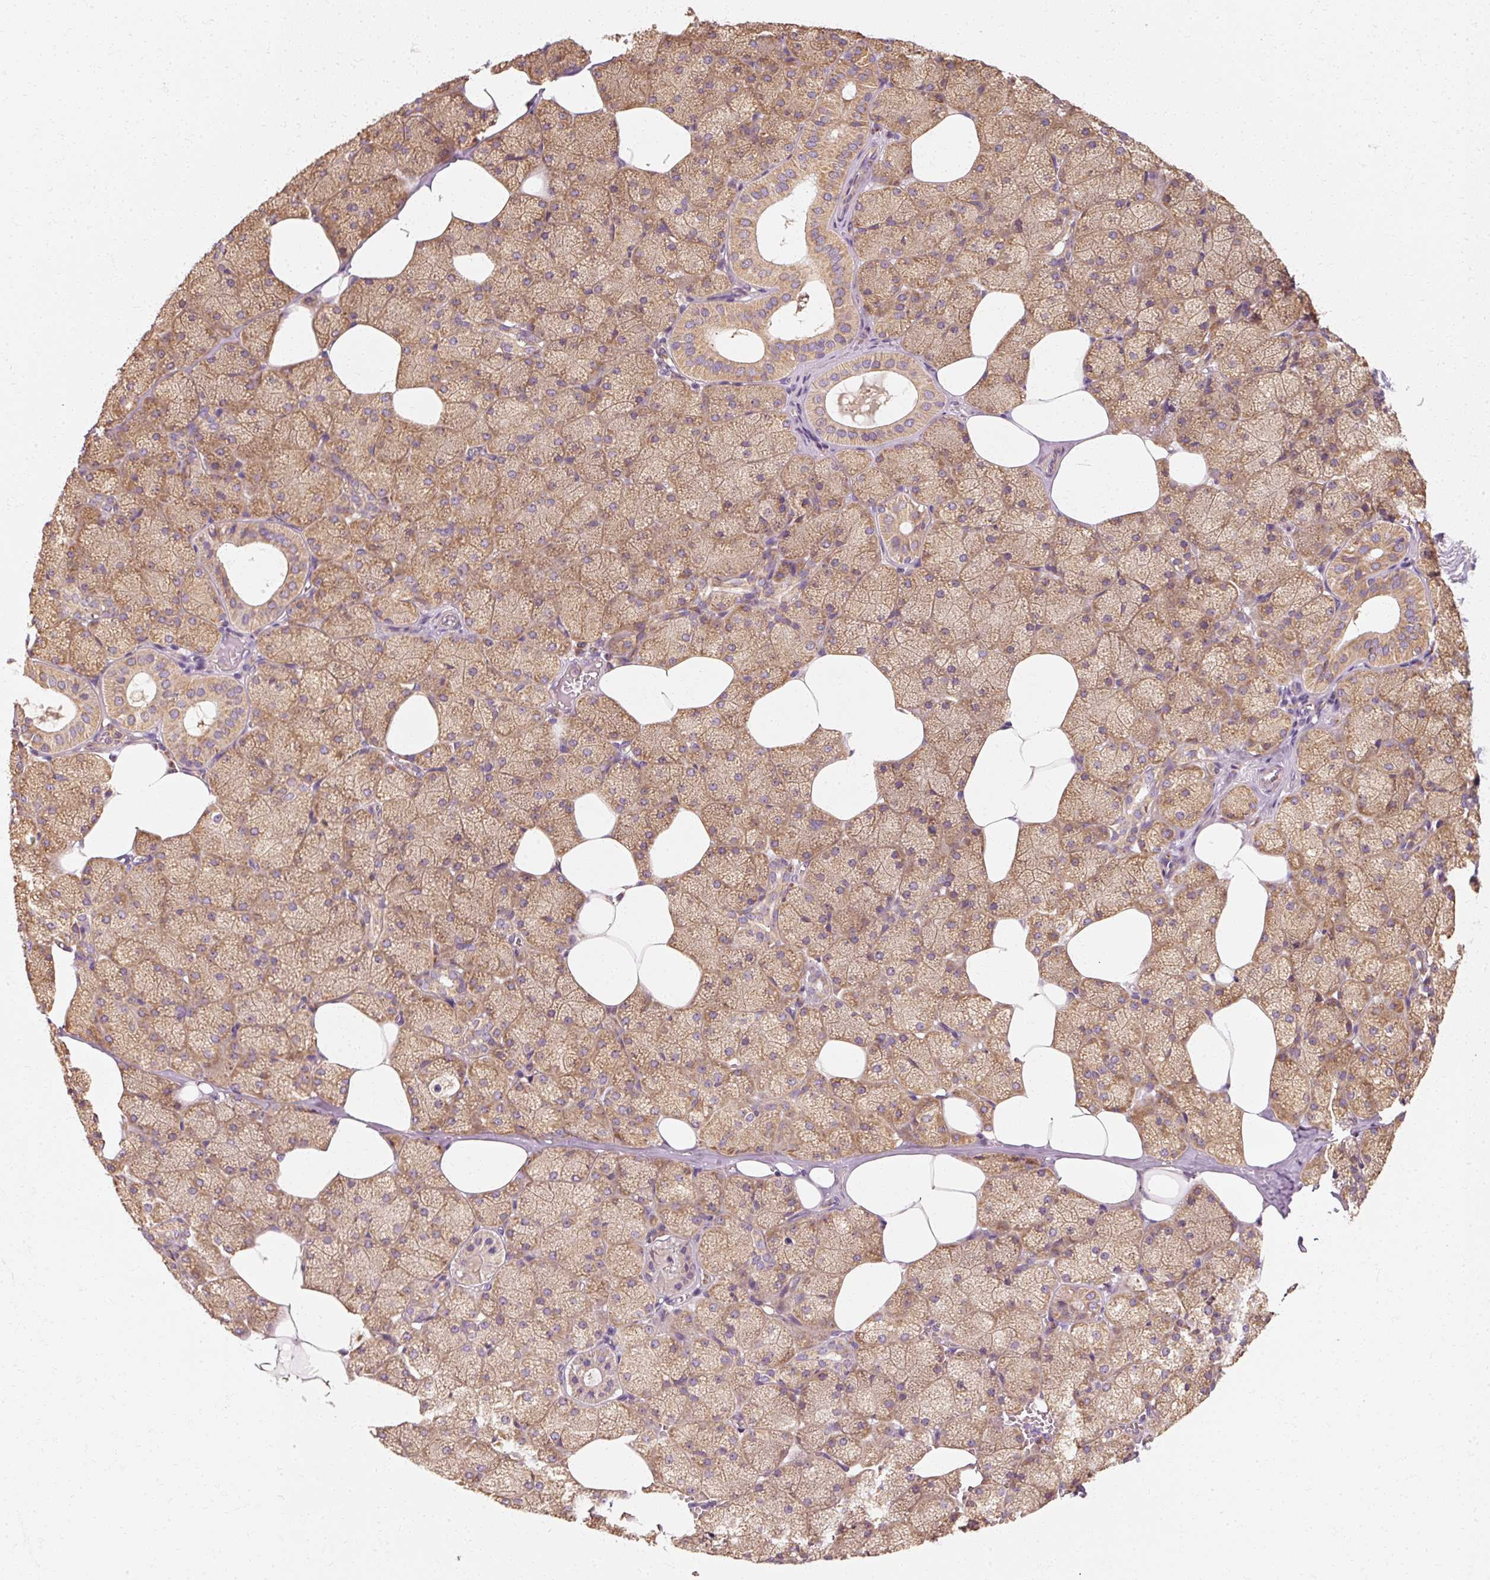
{"staining": {"intensity": "moderate", "quantity": ">75%", "location": "cytoplasmic/membranous"}, "tissue": "salivary gland", "cell_type": "Glandular cells", "image_type": "normal", "snomed": [{"axis": "morphology", "description": "Normal tissue, NOS"}, {"axis": "topography", "description": "Salivary gland"}, {"axis": "topography", "description": "Peripheral nerve tissue"}], "caption": "Salivary gland stained with DAB (3,3'-diaminobenzidine) IHC demonstrates medium levels of moderate cytoplasmic/membranous expression in about >75% of glandular cells.", "gene": "TOMM40", "patient": {"sex": "male", "age": 38}}